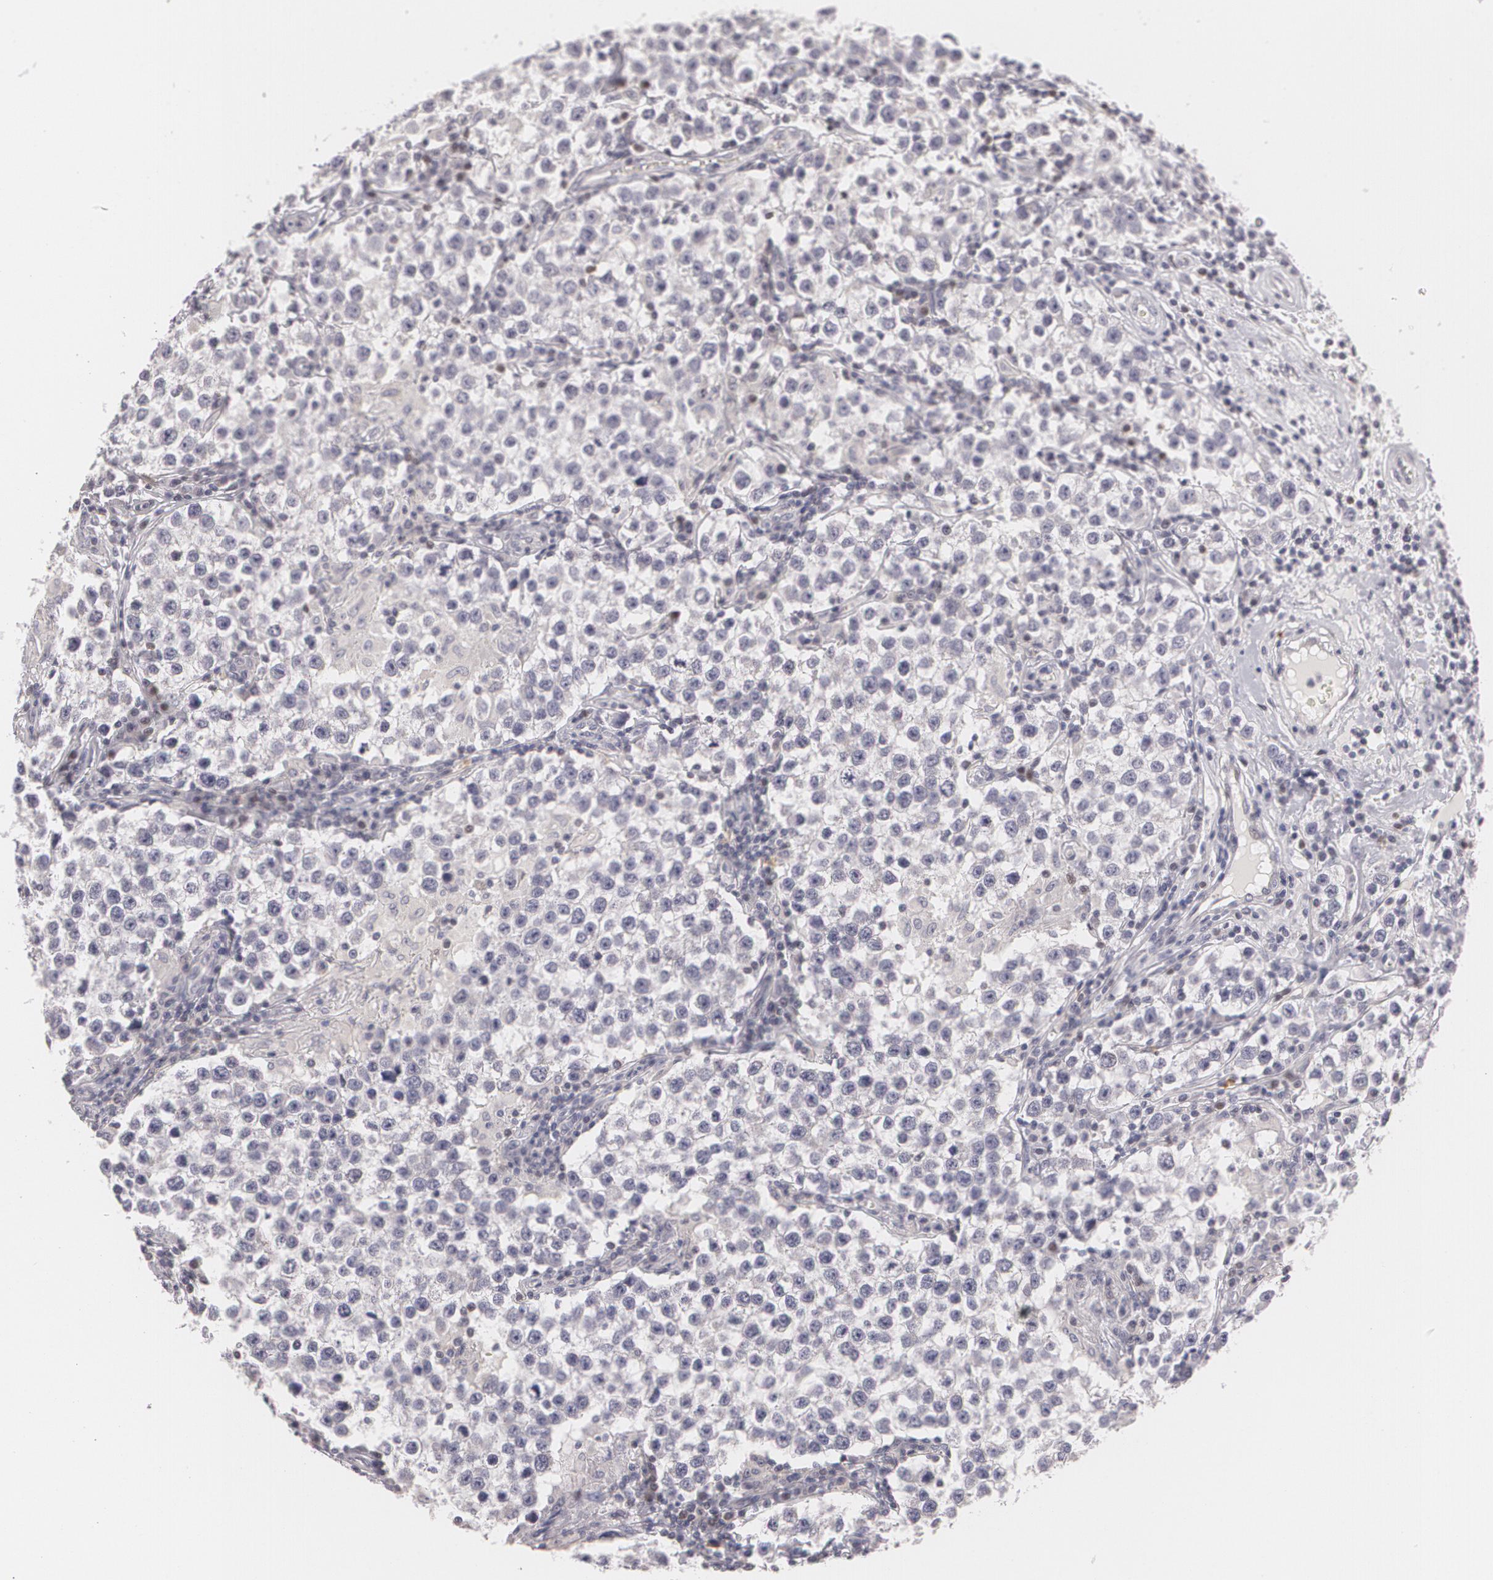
{"staining": {"intensity": "negative", "quantity": "none", "location": "none"}, "tissue": "testis cancer", "cell_type": "Tumor cells", "image_type": "cancer", "snomed": [{"axis": "morphology", "description": "Seminoma, NOS"}, {"axis": "topography", "description": "Testis"}], "caption": "Human testis seminoma stained for a protein using IHC reveals no positivity in tumor cells.", "gene": "ZBTB16", "patient": {"sex": "male", "age": 36}}